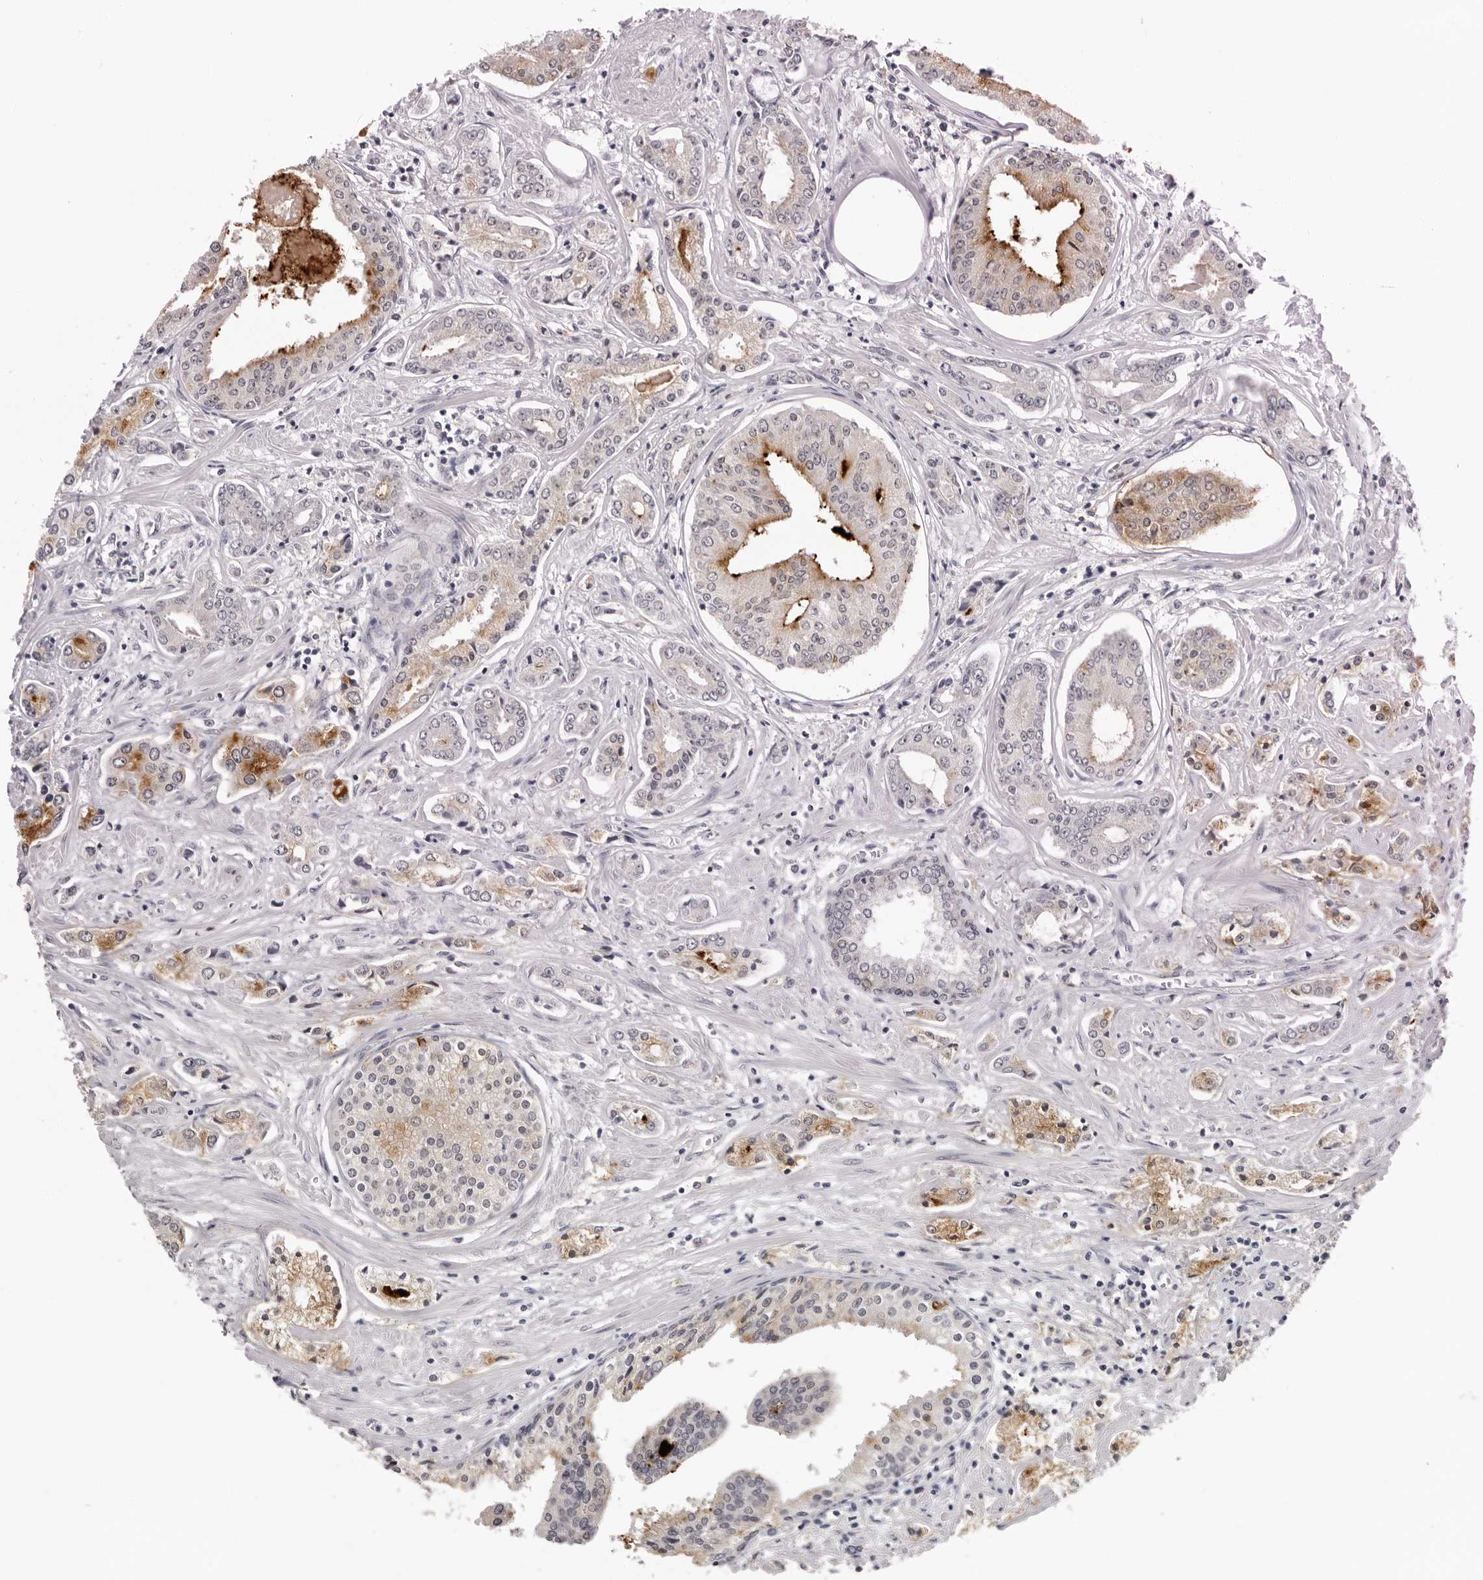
{"staining": {"intensity": "moderate", "quantity": "<25%", "location": "cytoplasmic/membranous"}, "tissue": "prostate cancer", "cell_type": "Tumor cells", "image_type": "cancer", "snomed": [{"axis": "morphology", "description": "Adenocarcinoma, High grade"}, {"axis": "topography", "description": "Prostate"}], "caption": "Prostate high-grade adenocarcinoma stained for a protein (brown) displays moderate cytoplasmic/membranous positive positivity in about <25% of tumor cells.", "gene": "PRUNE1", "patient": {"sex": "male", "age": 66}}